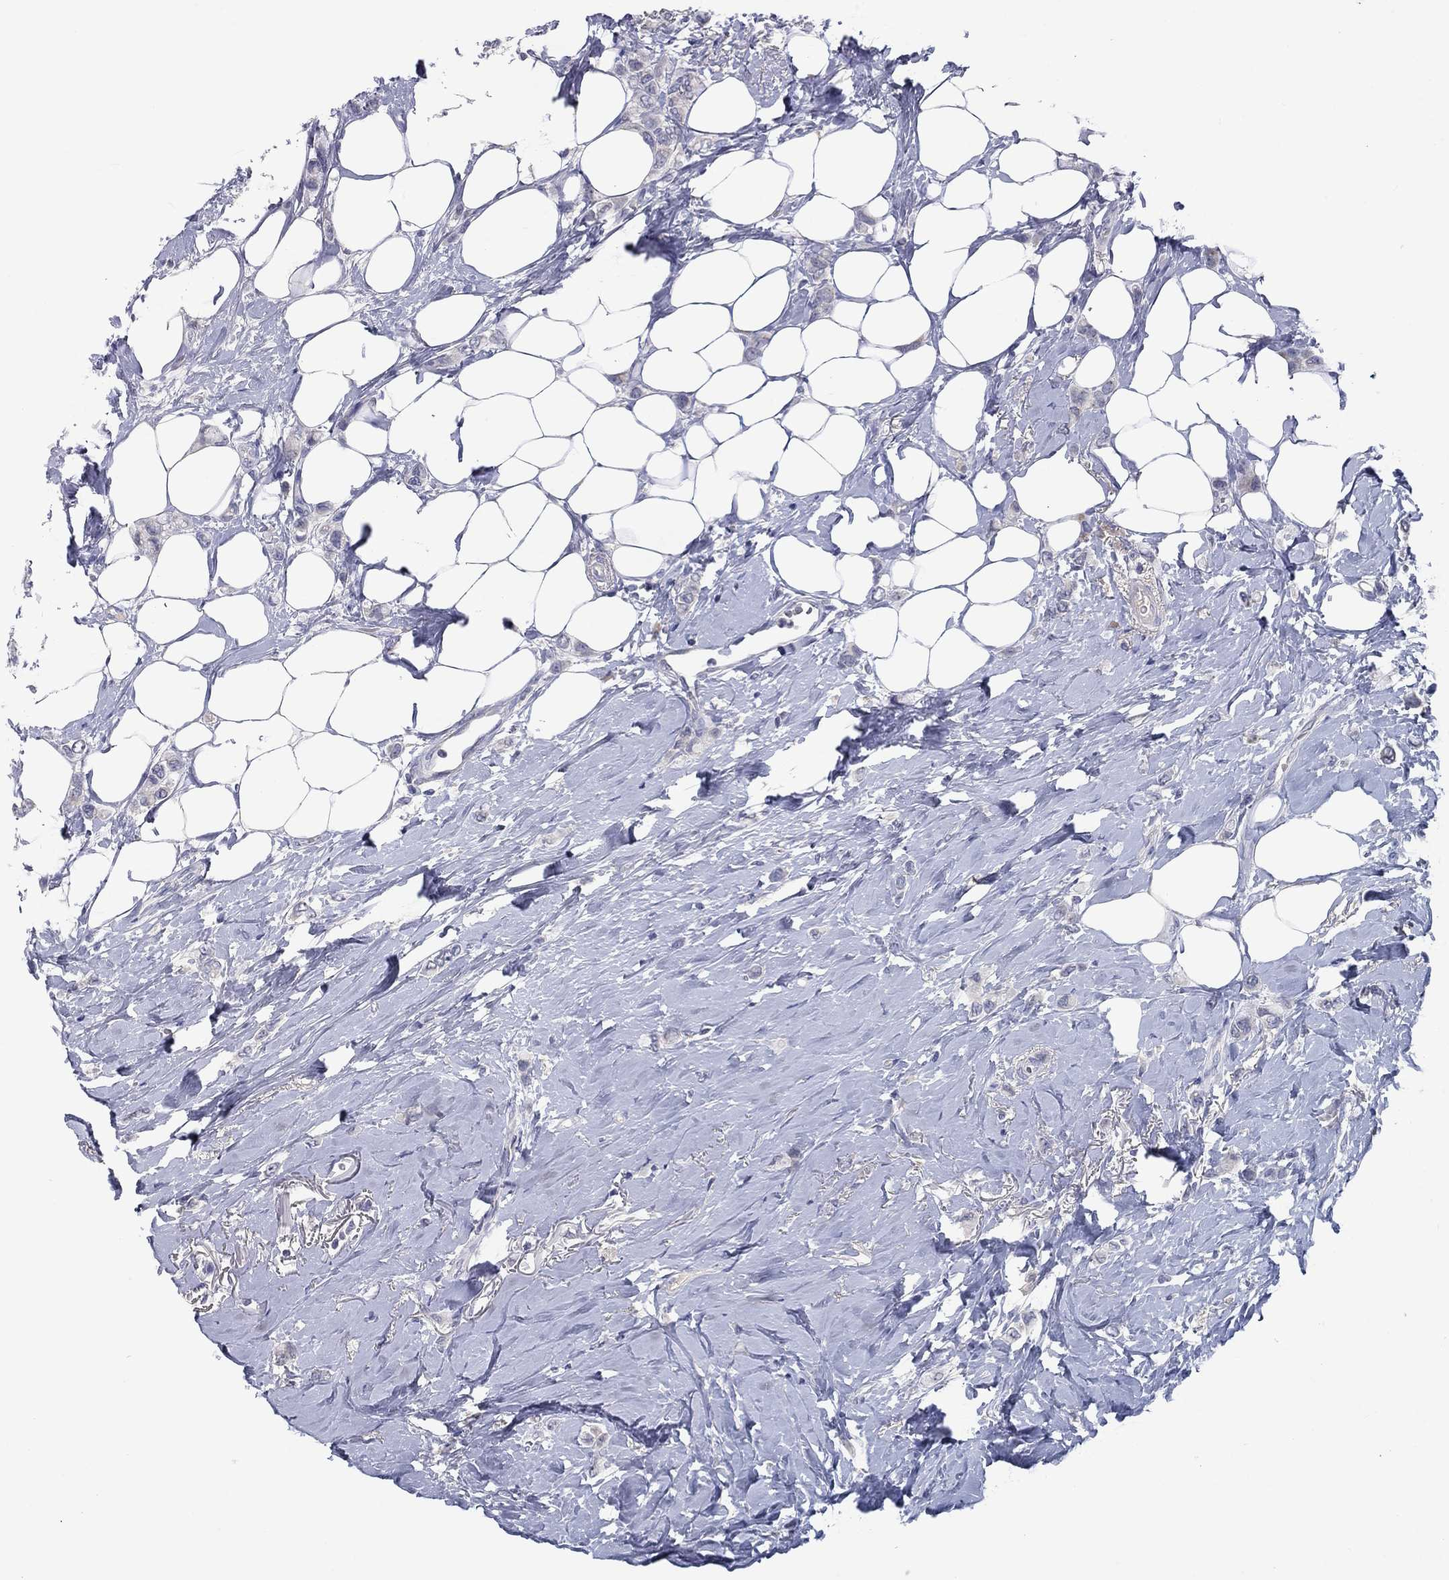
{"staining": {"intensity": "negative", "quantity": "none", "location": "none"}, "tissue": "breast cancer", "cell_type": "Tumor cells", "image_type": "cancer", "snomed": [{"axis": "morphology", "description": "Lobular carcinoma"}, {"axis": "topography", "description": "Breast"}], "caption": "The micrograph demonstrates no significant expression in tumor cells of lobular carcinoma (breast). (DAB (3,3'-diaminobenzidine) immunohistochemistry (IHC) with hematoxylin counter stain).", "gene": "CACNA1A", "patient": {"sex": "female", "age": 66}}